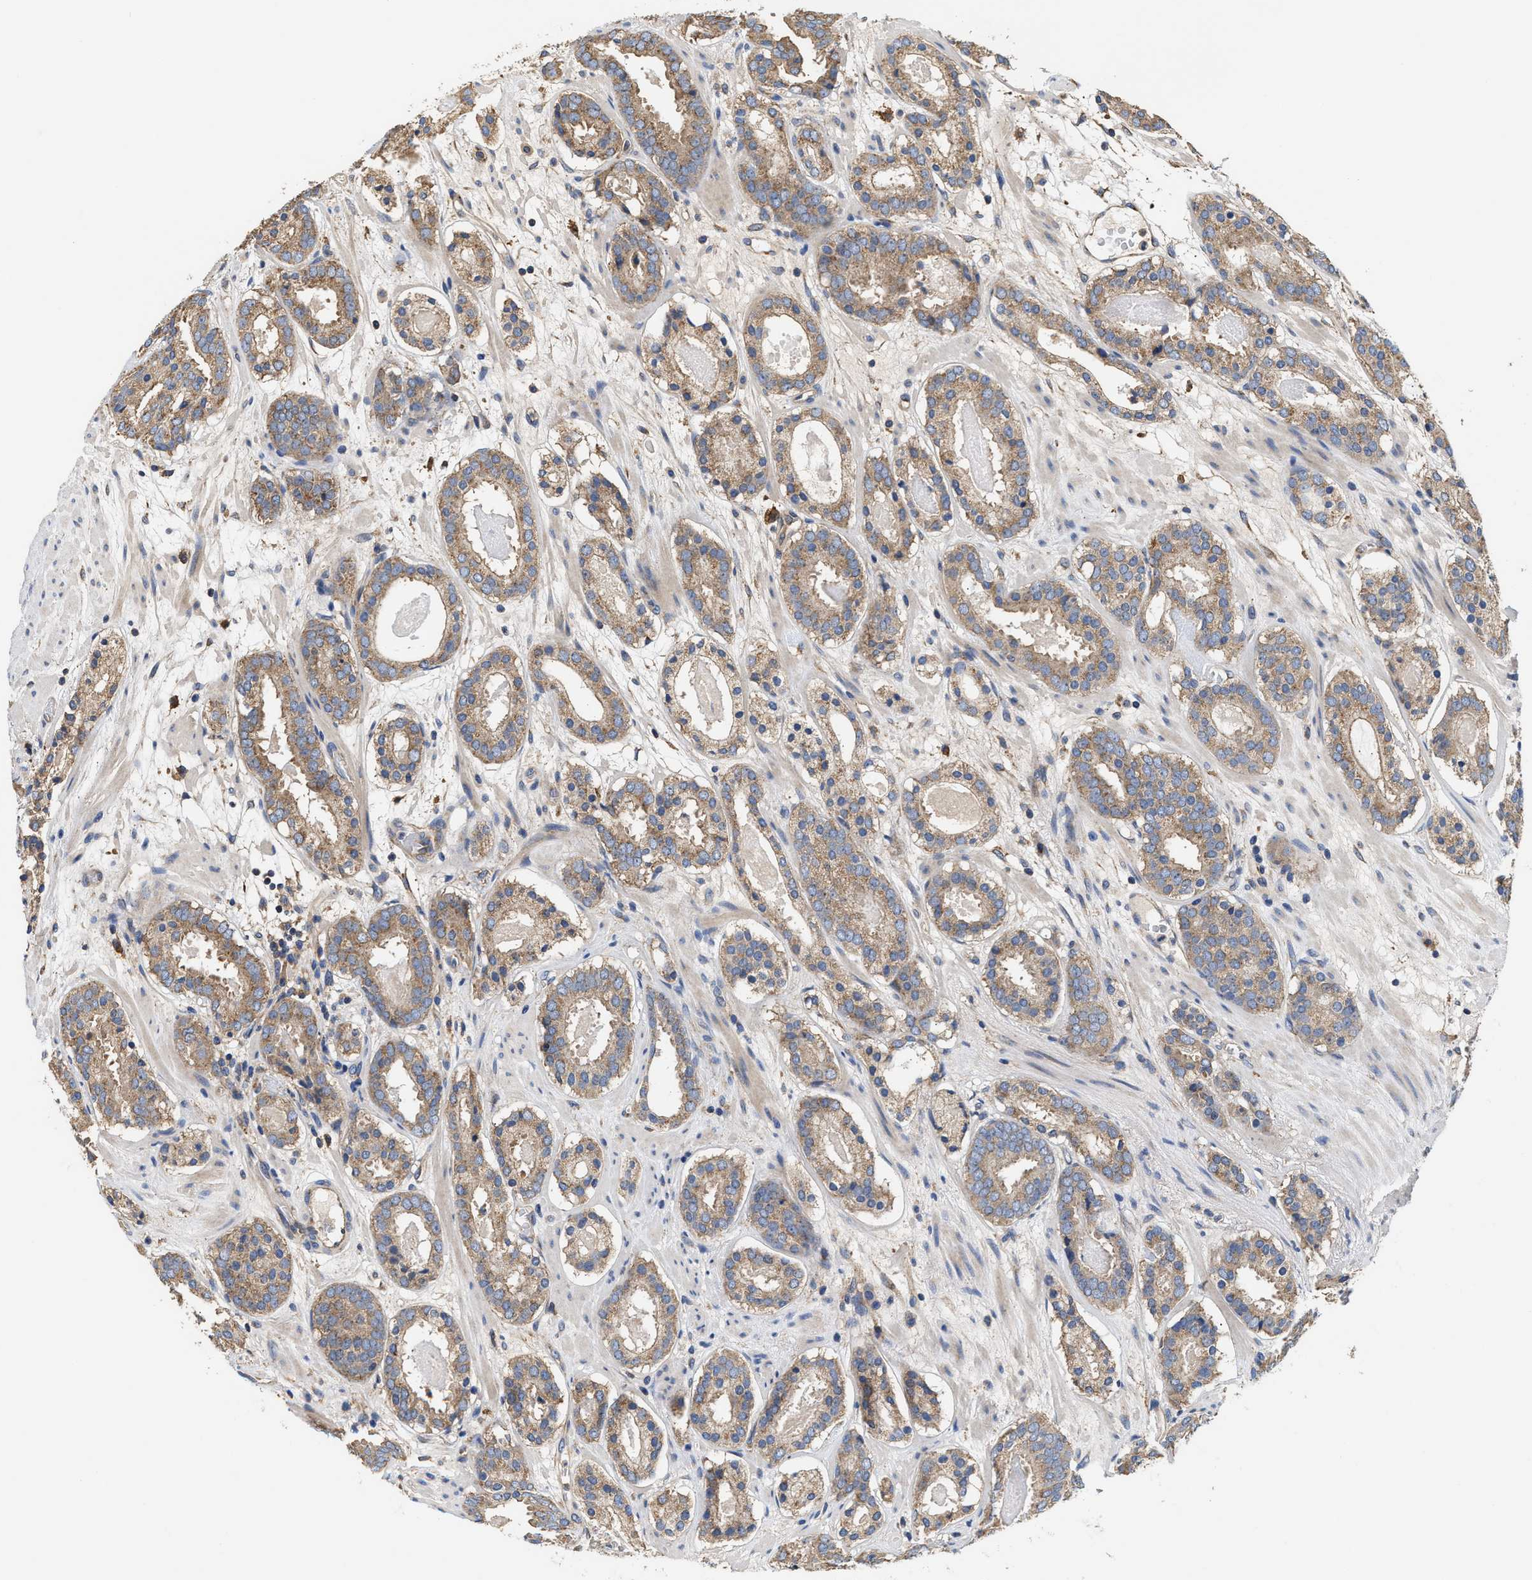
{"staining": {"intensity": "moderate", "quantity": ">75%", "location": "cytoplasmic/membranous"}, "tissue": "prostate cancer", "cell_type": "Tumor cells", "image_type": "cancer", "snomed": [{"axis": "morphology", "description": "Adenocarcinoma, Low grade"}, {"axis": "topography", "description": "Prostate"}], "caption": "Adenocarcinoma (low-grade) (prostate) stained with a protein marker reveals moderate staining in tumor cells.", "gene": "KLB", "patient": {"sex": "male", "age": 69}}